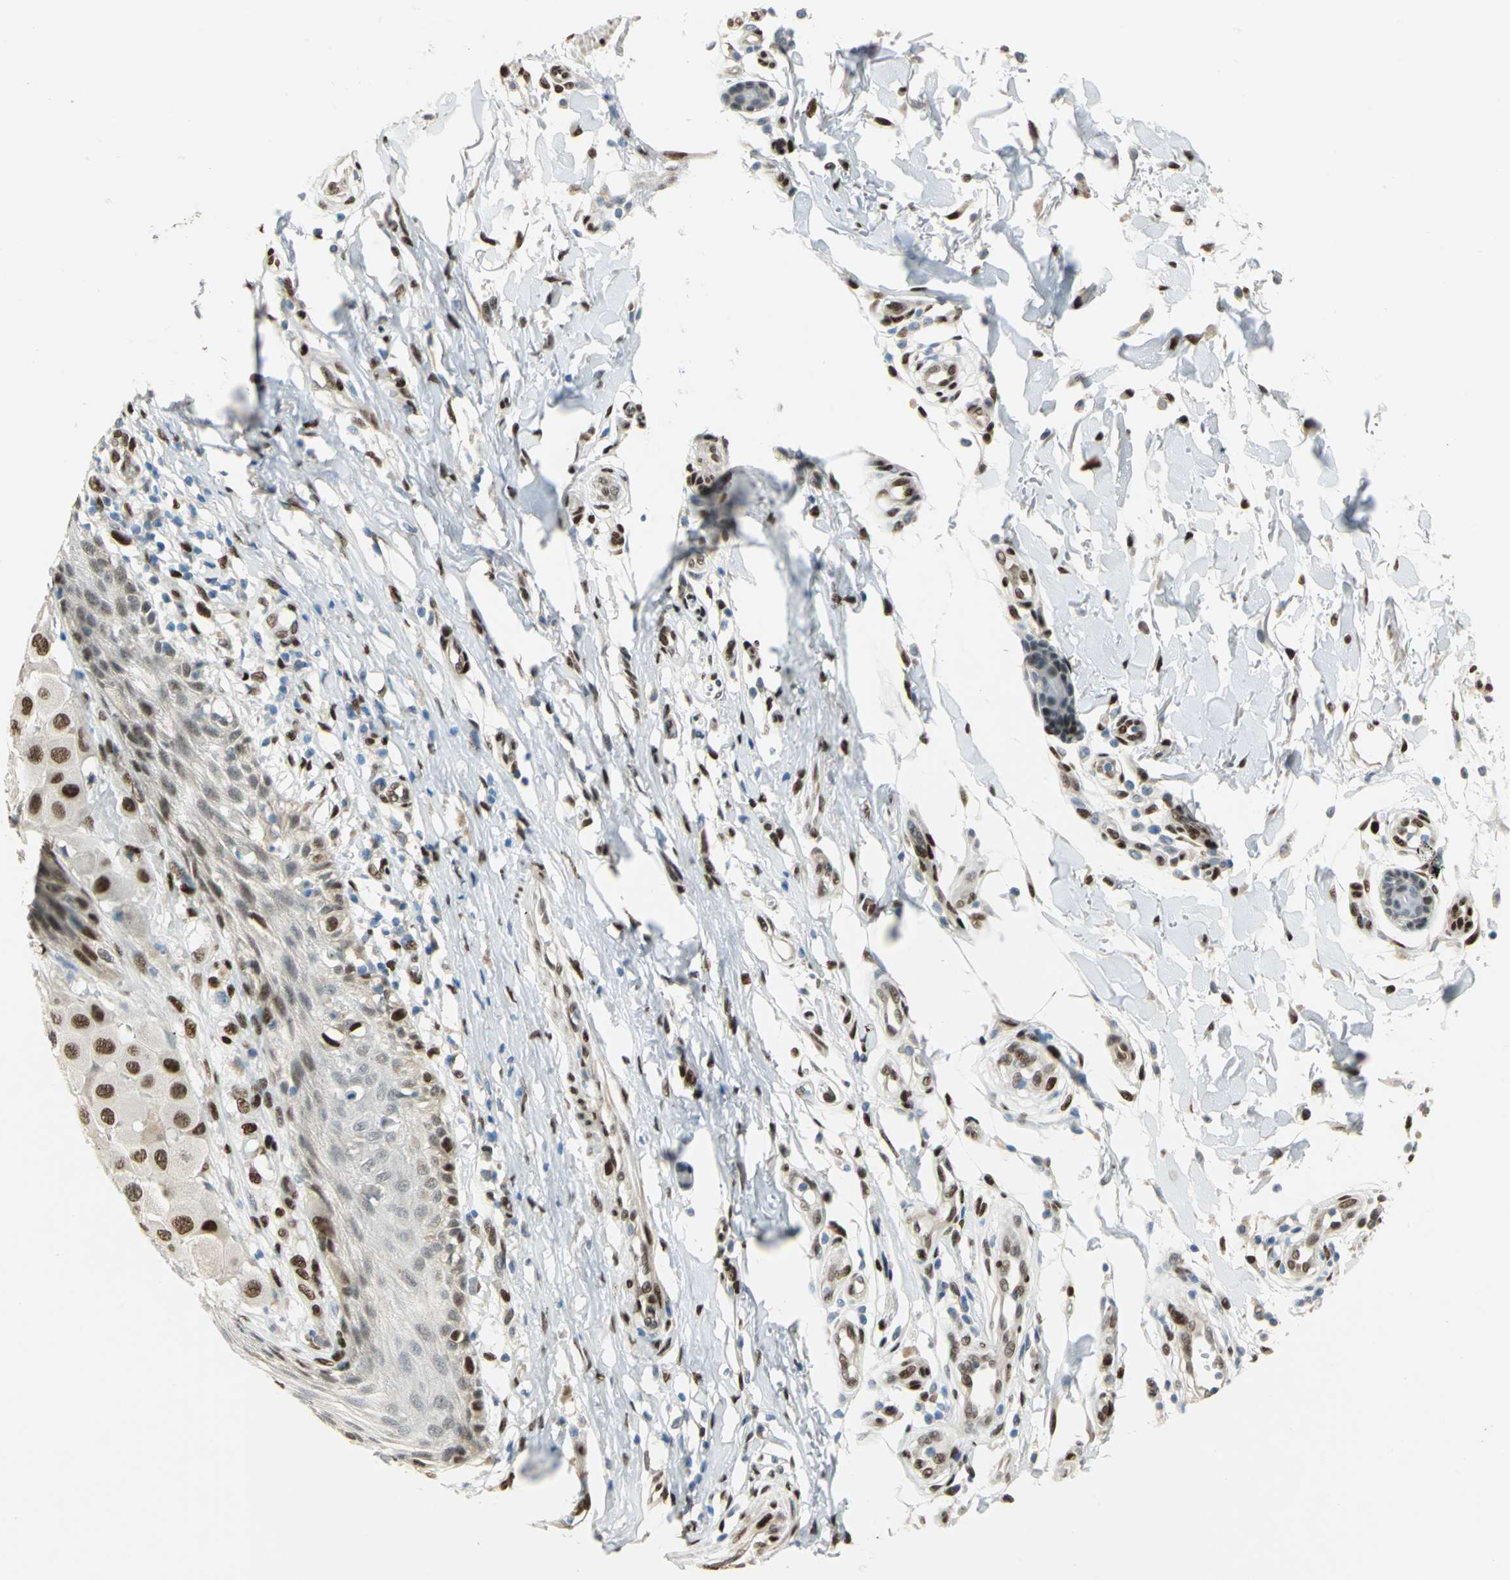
{"staining": {"intensity": "strong", "quantity": "25%-75%", "location": "nuclear"}, "tissue": "melanoma", "cell_type": "Tumor cells", "image_type": "cancer", "snomed": [{"axis": "morphology", "description": "Malignant melanoma, NOS"}, {"axis": "topography", "description": "Skin"}], "caption": "Immunohistochemistry of malignant melanoma displays high levels of strong nuclear expression in about 25%-75% of tumor cells. Nuclei are stained in blue.", "gene": "RBFOX2", "patient": {"sex": "female", "age": 81}}